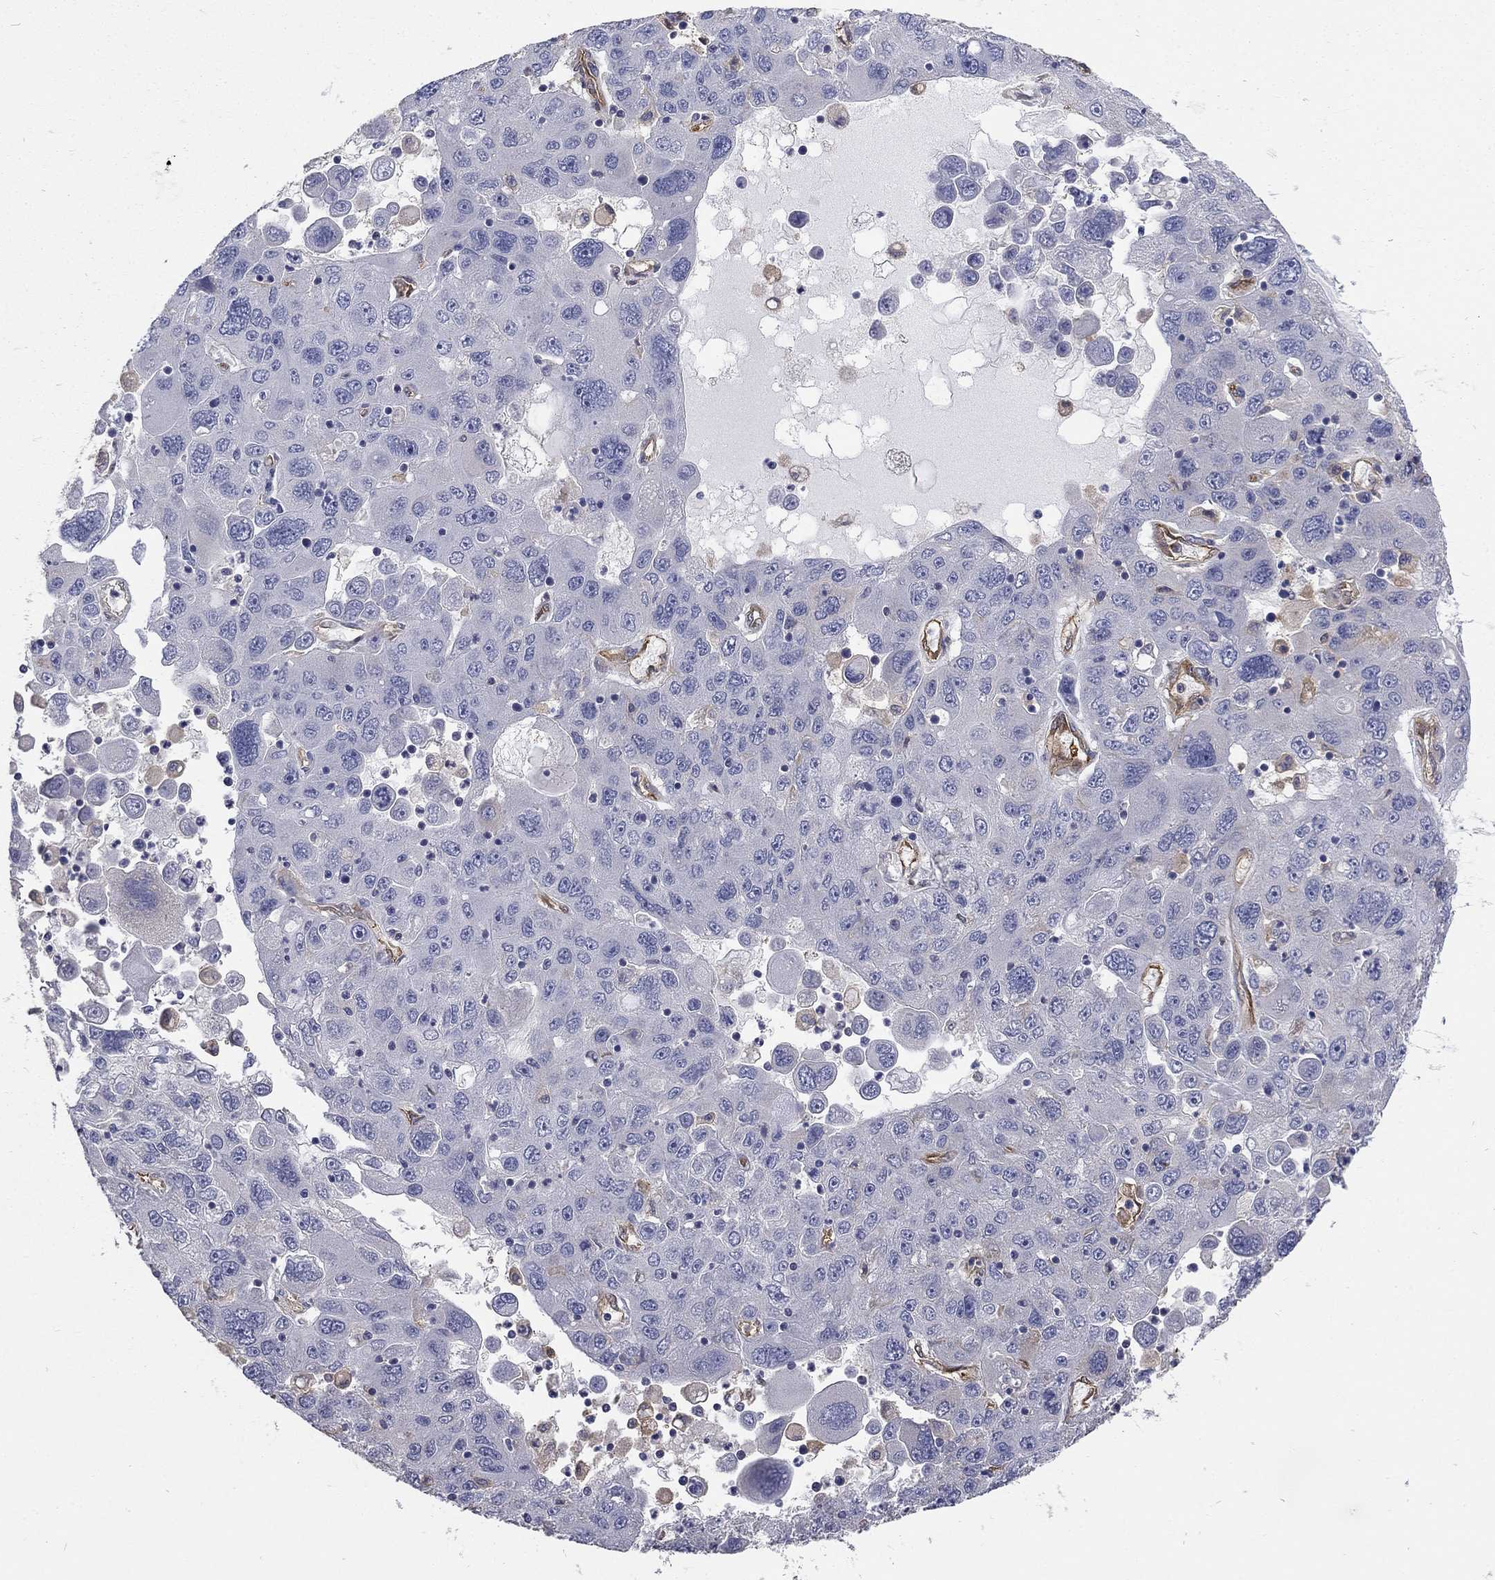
{"staining": {"intensity": "negative", "quantity": "none", "location": "none"}, "tissue": "stomach cancer", "cell_type": "Tumor cells", "image_type": "cancer", "snomed": [{"axis": "morphology", "description": "Adenocarcinoma, NOS"}, {"axis": "topography", "description": "Stomach"}], "caption": "DAB (3,3'-diaminobenzidine) immunohistochemical staining of adenocarcinoma (stomach) reveals no significant staining in tumor cells. The staining is performed using DAB brown chromogen with nuclei counter-stained in using hematoxylin.", "gene": "DPYSL2", "patient": {"sex": "male", "age": 56}}